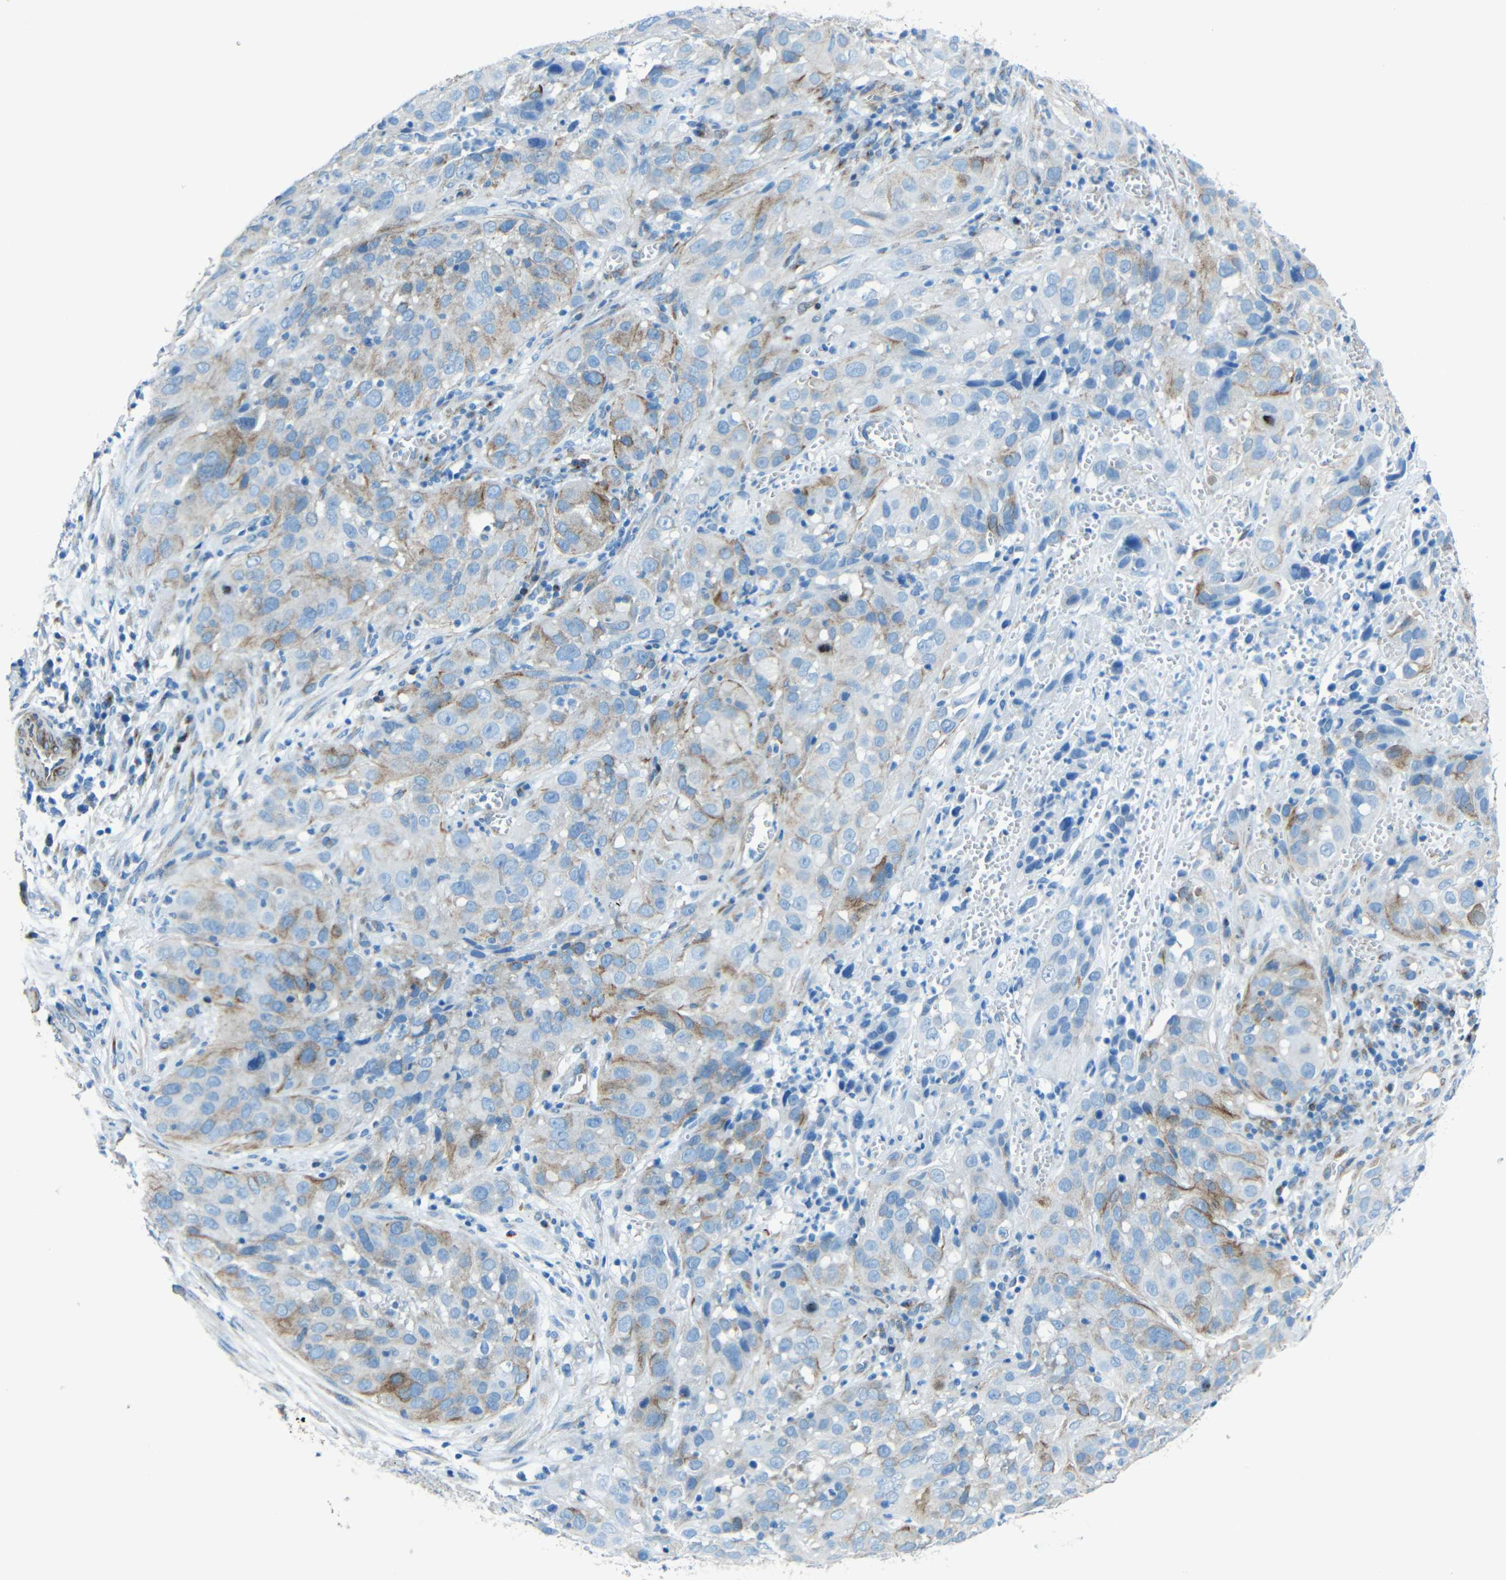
{"staining": {"intensity": "weak", "quantity": "25%-75%", "location": "cytoplasmic/membranous"}, "tissue": "cervical cancer", "cell_type": "Tumor cells", "image_type": "cancer", "snomed": [{"axis": "morphology", "description": "Squamous cell carcinoma, NOS"}, {"axis": "topography", "description": "Cervix"}], "caption": "This photomicrograph exhibits immunohistochemistry staining of squamous cell carcinoma (cervical), with low weak cytoplasmic/membranous positivity in about 25%-75% of tumor cells.", "gene": "TUBB4B", "patient": {"sex": "female", "age": 32}}